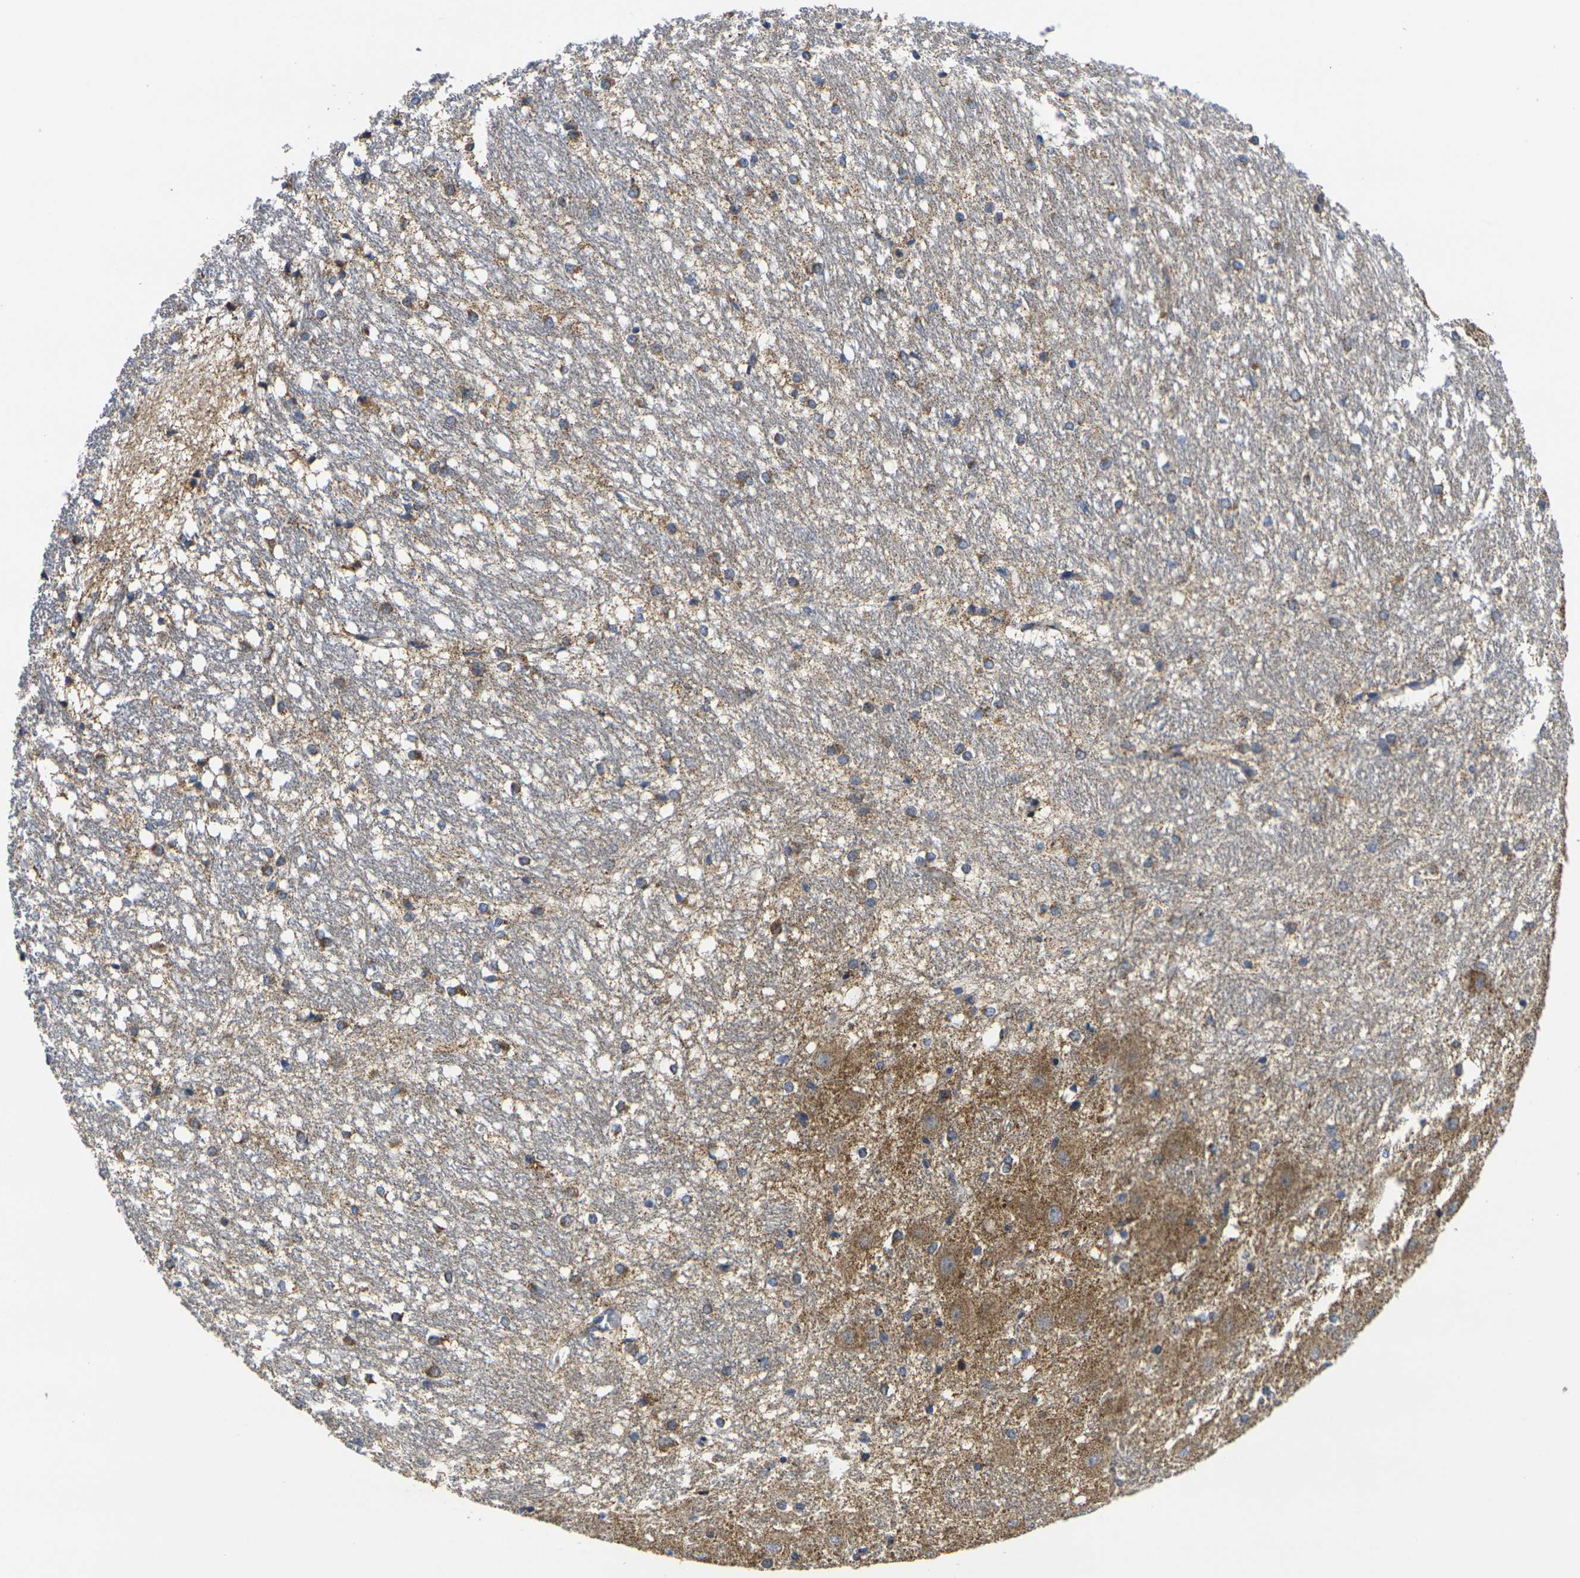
{"staining": {"intensity": "moderate", "quantity": "<25%", "location": "cytoplasmic/membranous"}, "tissue": "hippocampus", "cell_type": "Glial cells", "image_type": "normal", "snomed": [{"axis": "morphology", "description": "Normal tissue, NOS"}, {"axis": "topography", "description": "Hippocampus"}], "caption": "Protein analysis of unremarkable hippocampus displays moderate cytoplasmic/membranous positivity in about <25% of glial cells. (IHC, brightfield microscopy, high magnification).", "gene": "P2RY11", "patient": {"sex": "female", "age": 19}}